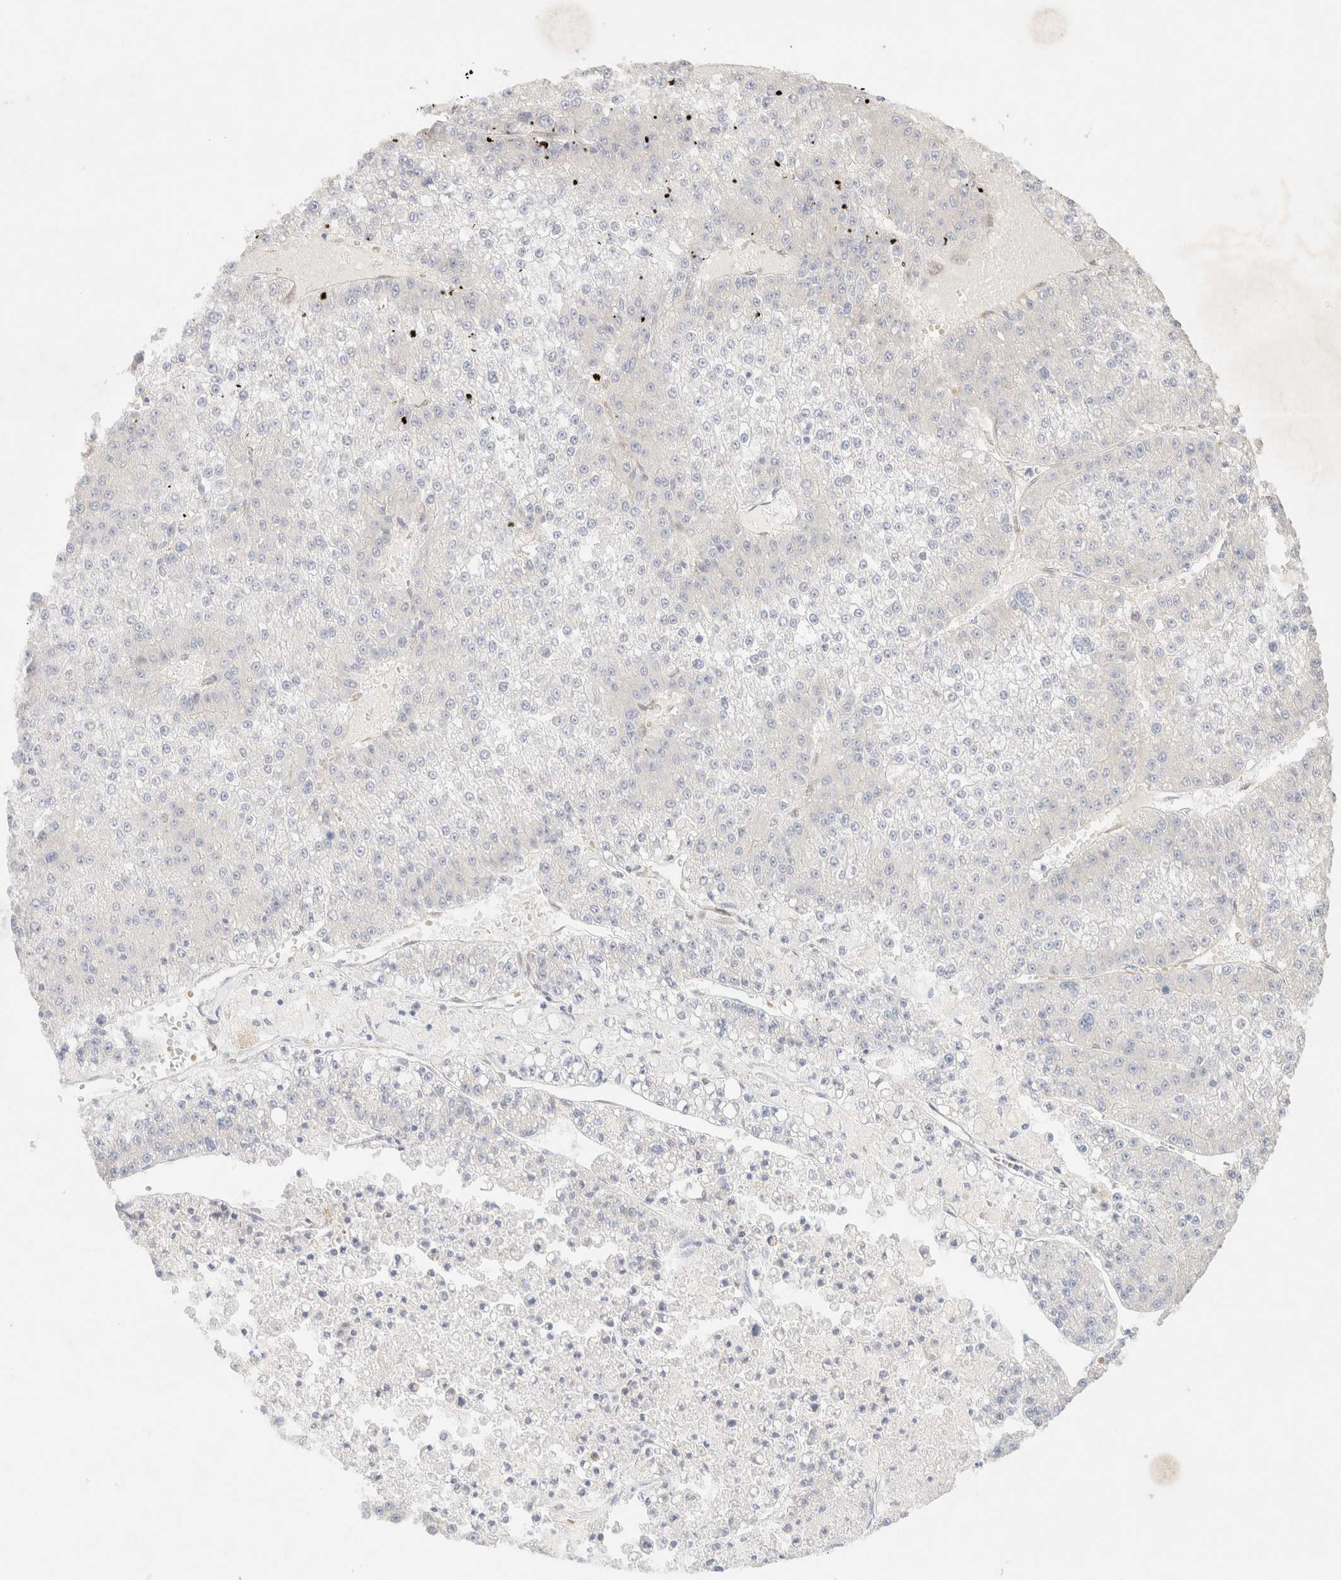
{"staining": {"intensity": "negative", "quantity": "none", "location": "none"}, "tissue": "liver cancer", "cell_type": "Tumor cells", "image_type": "cancer", "snomed": [{"axis": "morphology", "description": "Carcinoma, Hepatocellular, NOS"}, {"axis": "topography", "description": "Liver"}], "caption": "The micrograph displays no significant expression in tumor cells of liver cancer.", "gene": "CSNK1E", "patient": {"sex": "female", "age": 73}}